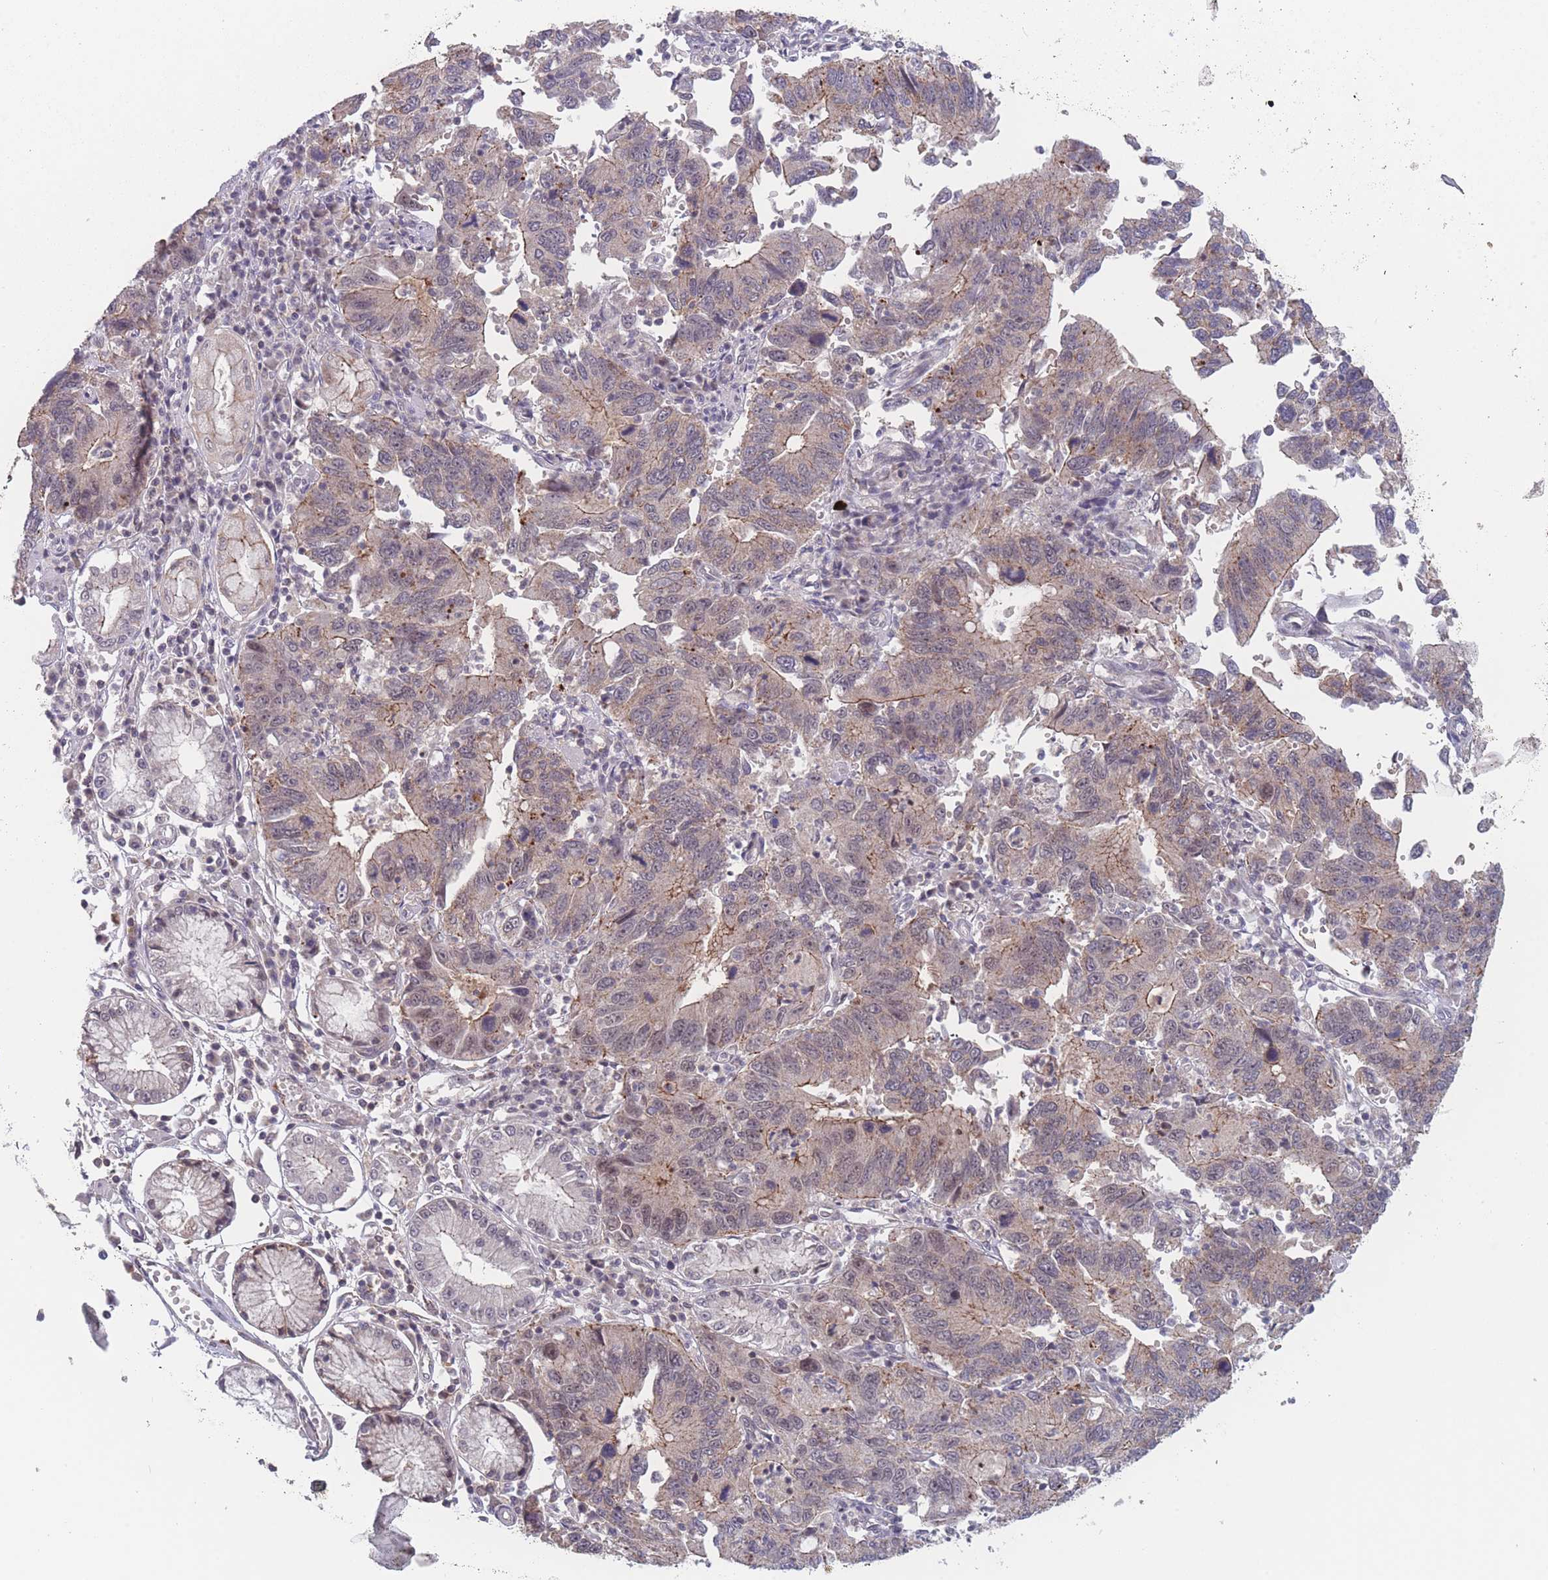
{"staining": {"intensity": "weak", "quantity": "<25%", "location": "cytoplasmic/membranous"}, "tissue": "stomach cancer", "cell_type": "Tumor cells", "image_type": "cancer", "snomed": [{"axis": "morphology", "description": "Adenocarcinoma, NOS"}, {"axis": "topography", "description": "Stomach"}], "caption": "High power microscopy micrograph of an IHC photomicrograph of stomach cancer, revealing no significant staining in tumor cells. (IHC, brightfield microscopy, high magnification).", "gene": "TMEM232", "patient": {"sex": "male", "age": 59}}